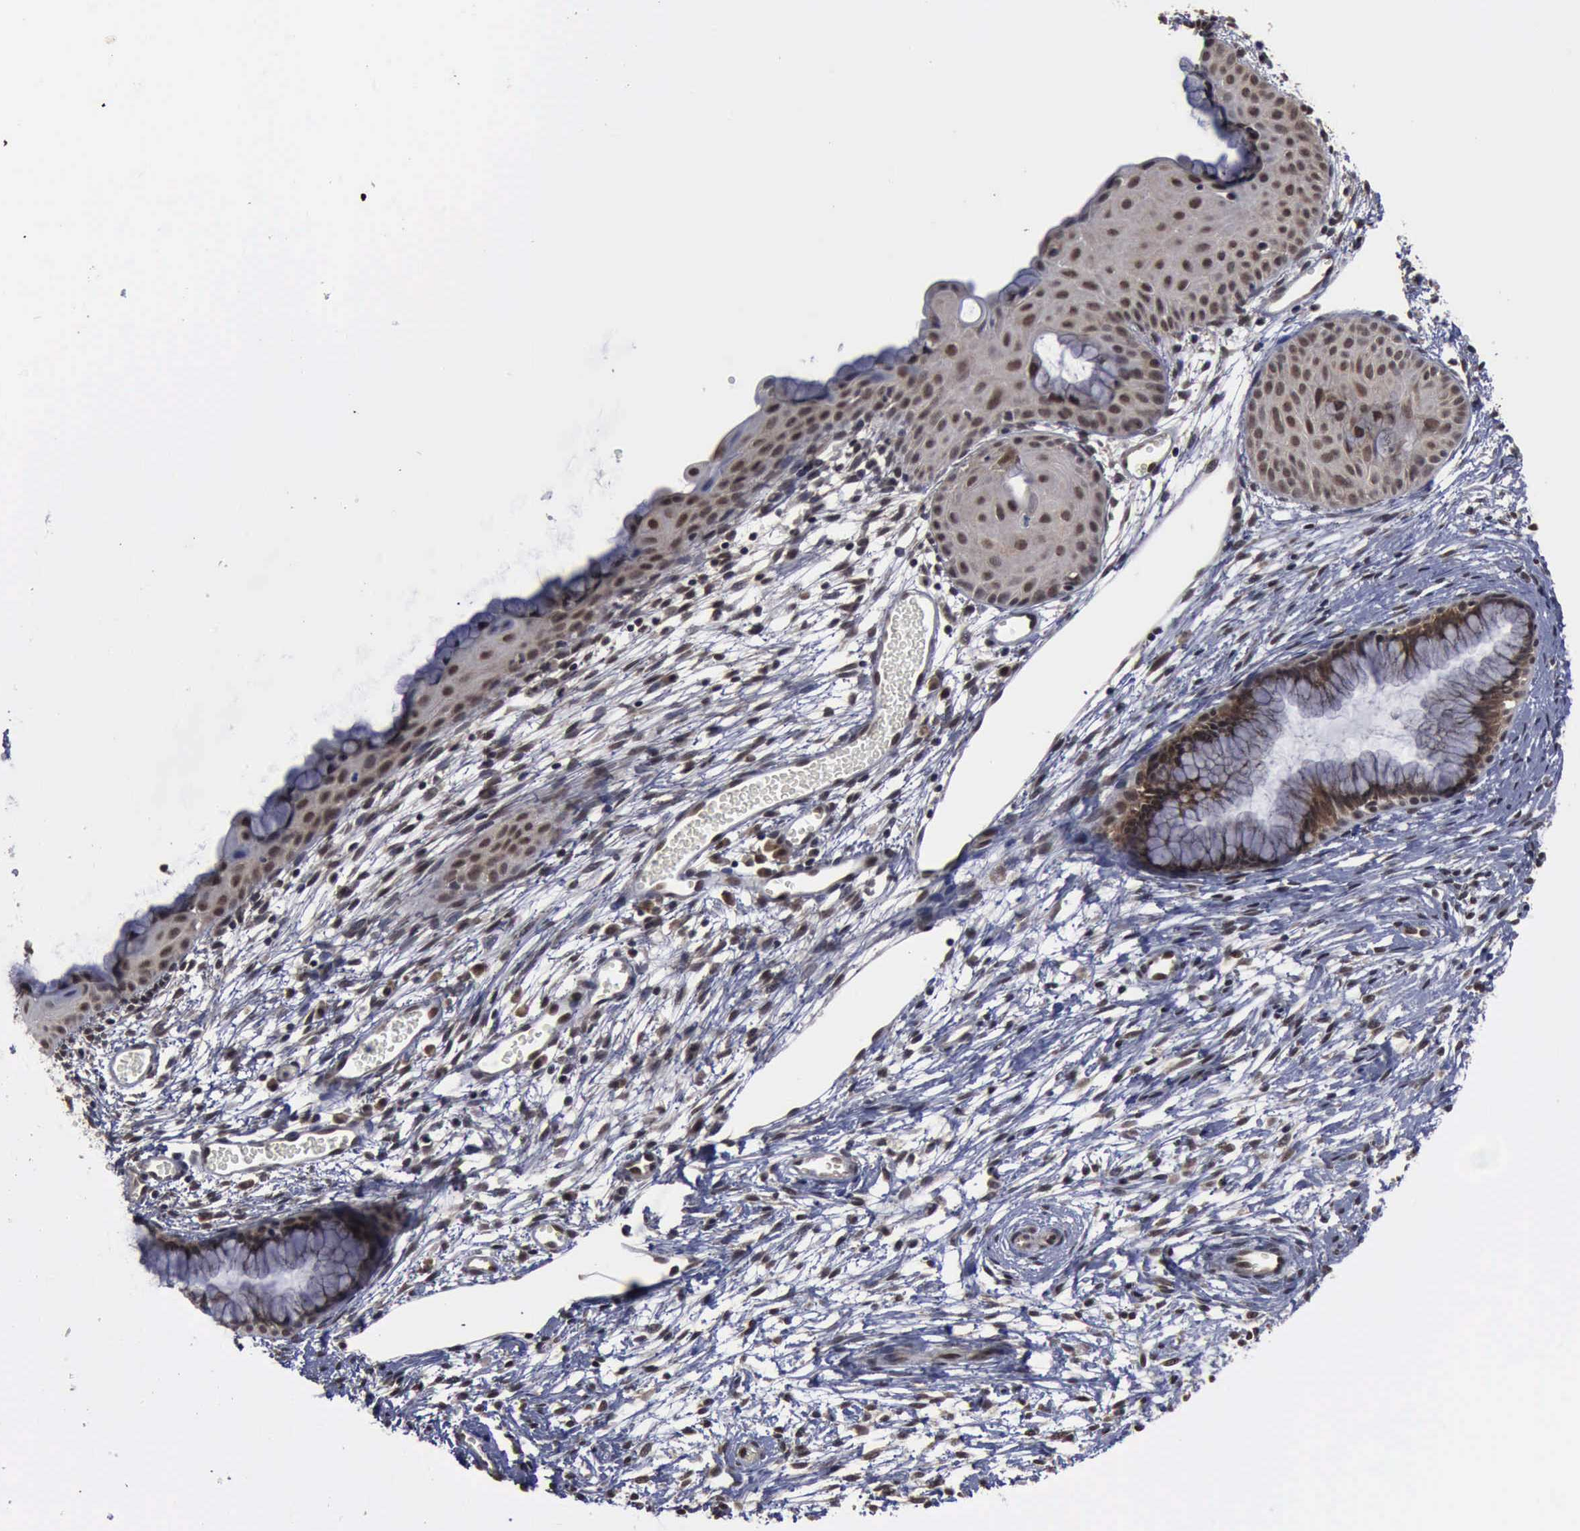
{"staining": {"intensity": "moderate", "quantity": ">75%", "location": "cytoplasmic/membranous,nuclear"}, "tissue": "cervix", "cell_type": "Glandular cells", "image_type": "normal", "snomed": [{"axis": "morphology", "description": "Normal tissue, NOS"}, {"axis": "topography", "description": "Cervix"}], "caption": "This is a photomicrograph of immunohistochemistry (IHC) staining of benign cervix, which shows moderate staining in the cytoplasmic/membranous,nuclear of glandular cells.", "gene": "RTCB", "patient": {"sex": "female", "age": 39}}